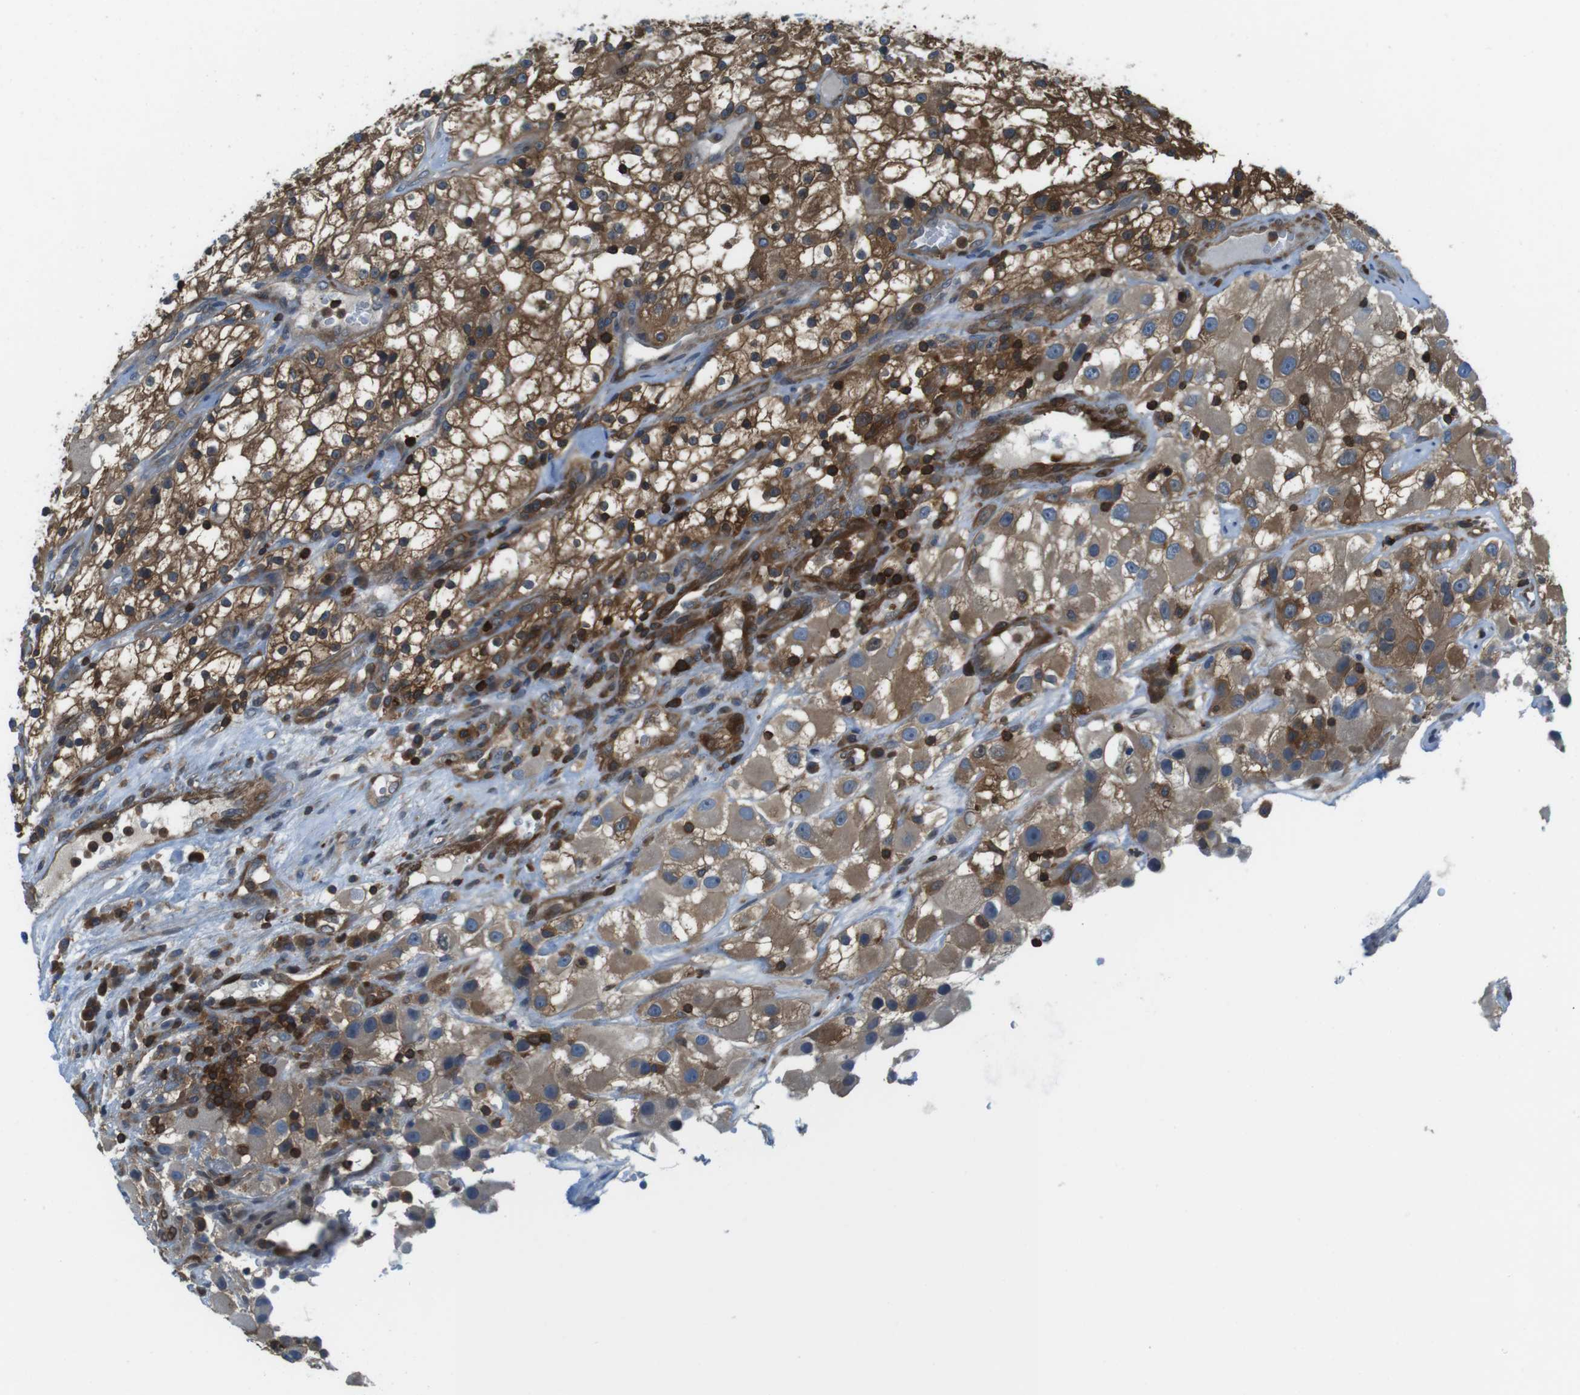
{"staining": {"intensity": "moderate", "quantity": ">75%", "location": "cytoplasmic/membranous"}, "tissue": "renal cancer", "cell_type": "Tumor cells", "image_type": "cancer", "snomed": [{"axis": "morphology", "description": "Adenocarcinoma, NOS"}, {"axis": "topography", "description": "Kidney"}], "caption": "This is a micrograph of immunohistochemistry staining of adenocarcinoma (renal), which shows moderate staining in the cytoplasmic/membranous of tumor cells.", "gene": "TES", "patient": {"sex": "female", "age": 52}}